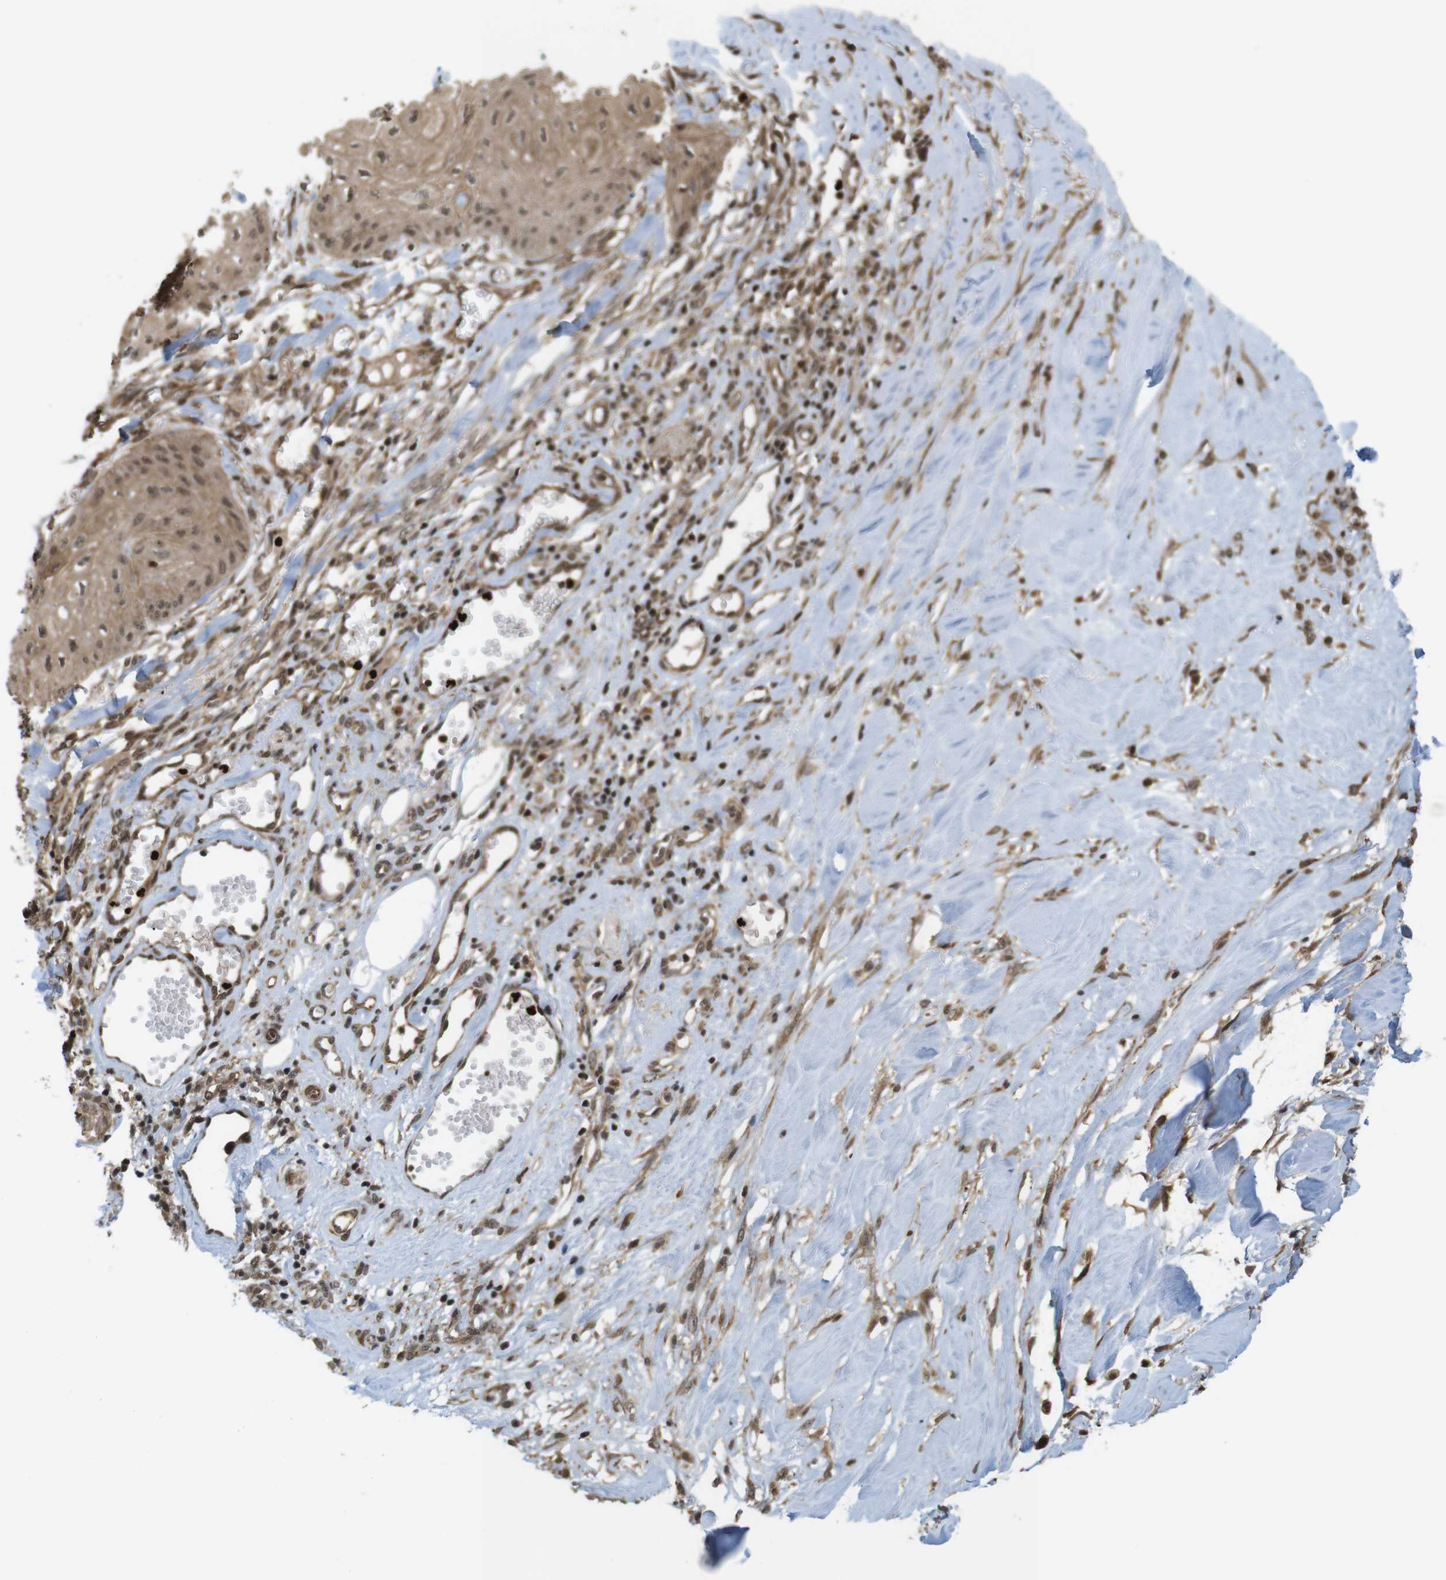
{"staining": {"intensity": "moderate", "quantity": ">75%", "location": "cytoplasmic/membranous,nuclear"}, "tissue": "skin cancer", "cell_type": "Tumor cells", "image_type": "cancer", "snomed": [{"axis": "morphology", "description": "Squamous cell carcinoma, NOS"}, {"axis": "topography", "description": "Skin"}], "caption": "Brown immunohistochemical staining in human skin cancer (squamous cell carcinoma) reveals moderate cytoplasmic/membranous and nuclear positivity in approximately >75% of tumor cells. The staining was performed using DAB (3,3'-diaminobenzidine), with brown indicating positive protein expression. Nuclei are stained blue with hematoxylin.", "gene": "SP2", "patient": {"sex": "male", "age": 74}}